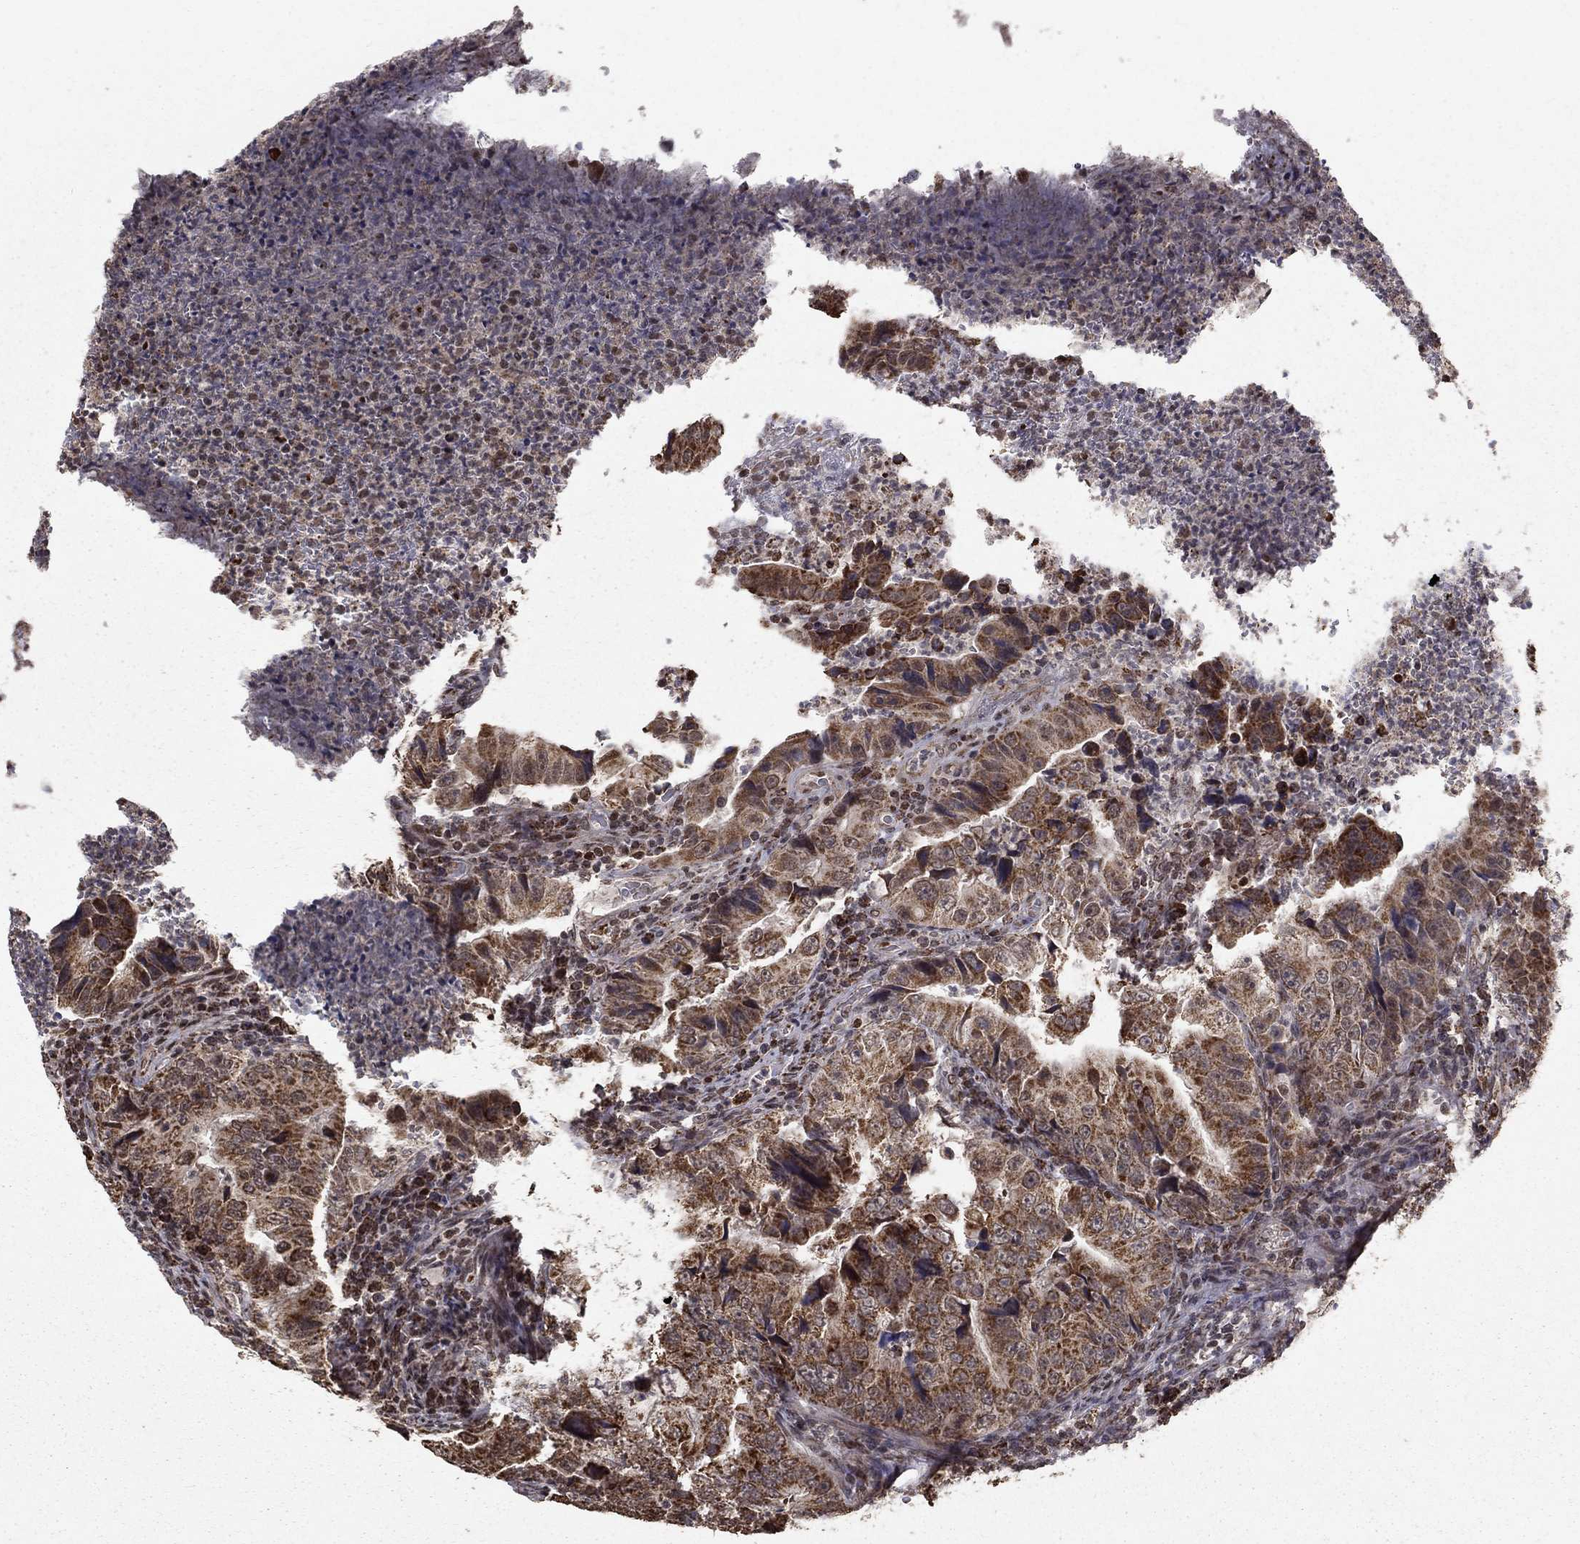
{"staining": {"intensity": "strong", "quantity": "25%-75%", "location": "cytoplasmic/membranous"}, "tissue": "colorectal cancer", "cell_type": "Tumor cells", "image_type": "cancer", "snomed": [{"axis": "morphology", "description": "Adenocarcinoma, NOS"}, {"axis": "topography", "description": "Colon"}], "caption": "Brown immunohistochemical staining in adenocarcinoma (colorectal) demonstrates strong cytoplasmic/membranous staining in approximately 25%-75% of tumor cells.", "gene": "ACOT13", "patient": {"sex": "female", "age": 72}}